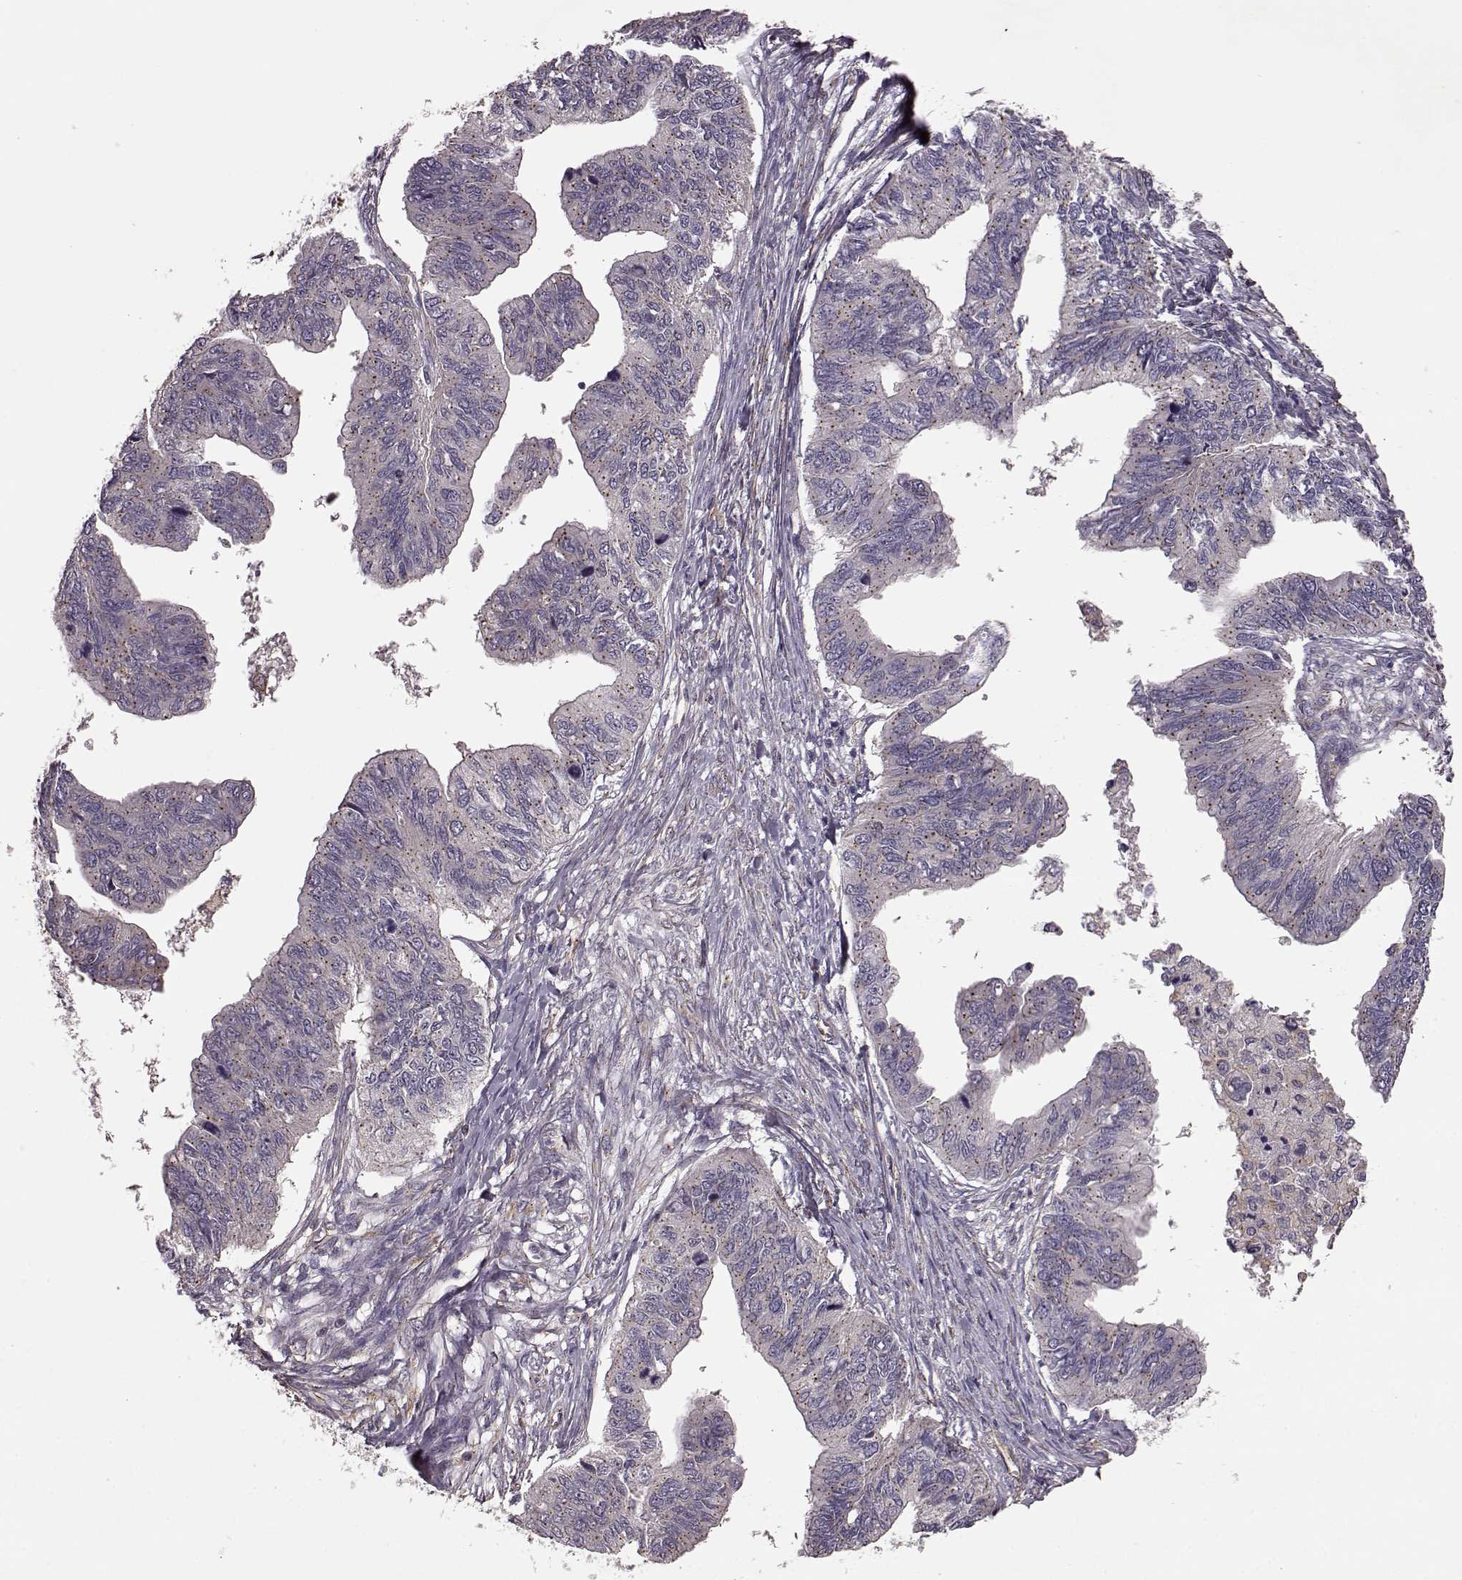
{"staining": {"intensity": "negative", "quantity": "none", "location": "none"}, "tissue": "ovarian cancer", "cell_type": "Tumor cells", "image_type": "cancer", "snomed": [{"axis": "morphology", "description": "Cystadenocarcinoma, mucinous, NOS"}, {"axis": "topography", "description": "Ovary"}], "caption": "Immunohistochemical staining of human ovarian cancer (mucinous cystadenocarcinoma) shows no significant expression in tumor cells.", "gene": "NTF3", "patient": {"sex": "female", "age": 76}}